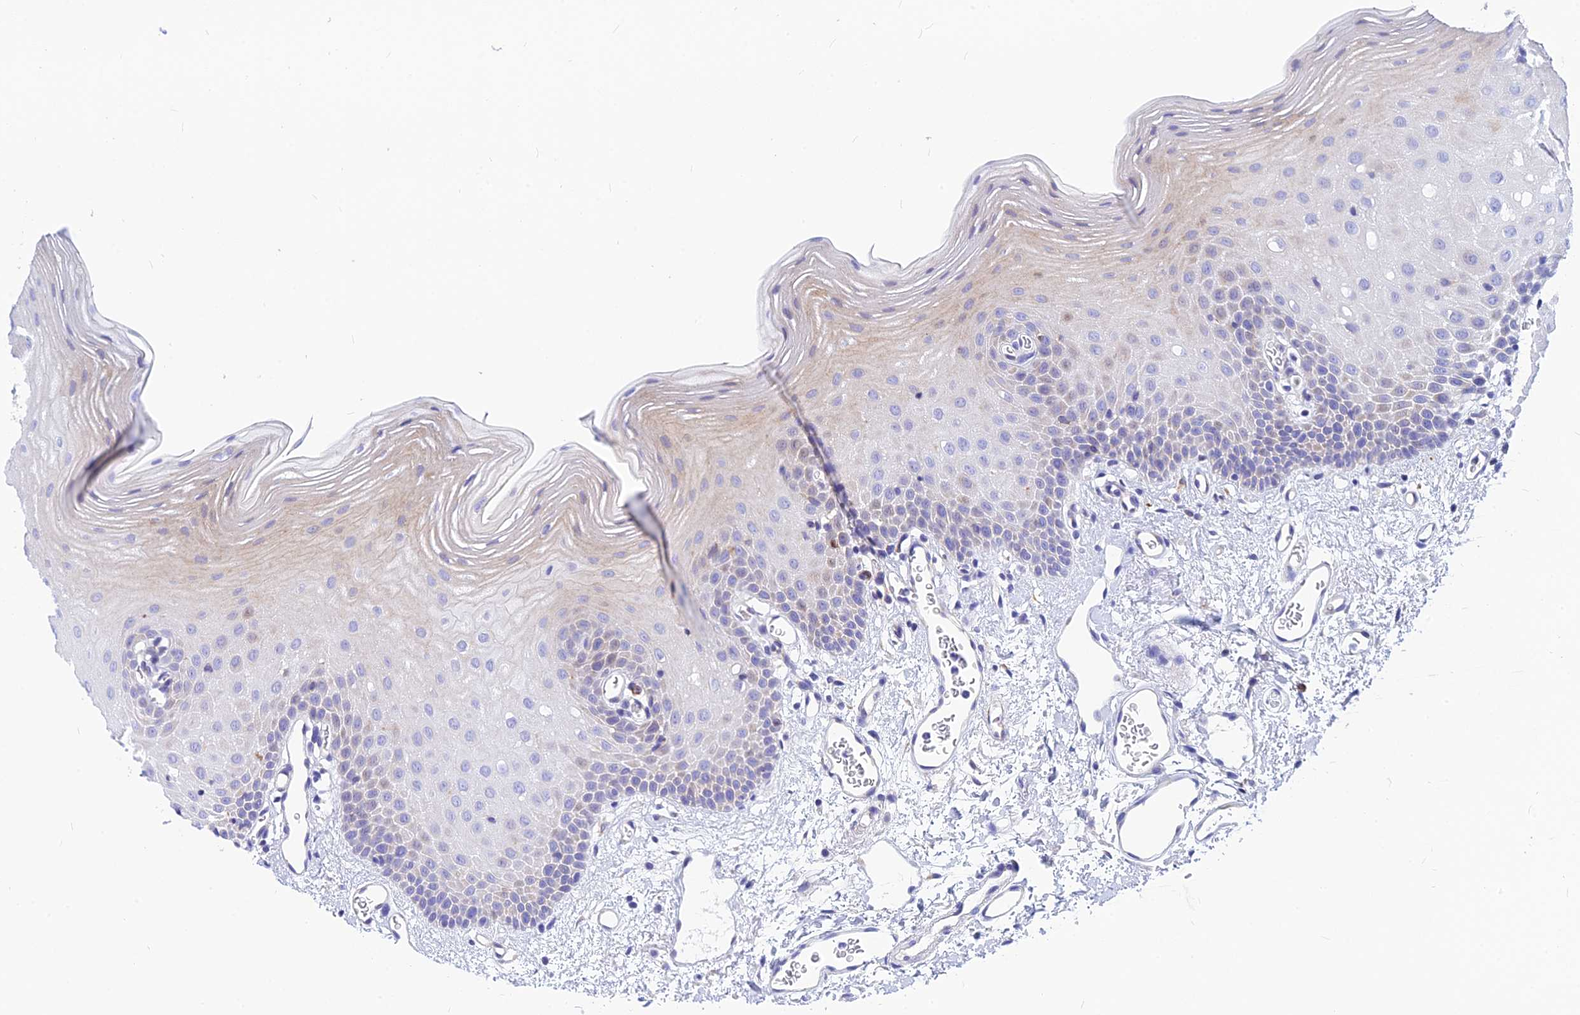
{"staining": {"intensity": "negative", "quantity": "none", "location": "none"}, "tissue": "oral mucosa", "cell_type": "Squamous epithelial cells", "image_type": "normal", "snomed": [{"axis": "morphology", "description": "Normal tissue, NOS"}, {"axis": "topography", "description": "Oral tissue"}], "caption": "Histopathology image shows no protein positivity in squamous epithelial cells of unremarkable oral mucosa. Brightfield microscopy of IHC stained with DAB (3,3'-diaminobenzidine) (brown) and hematoxylin (blue), captured at high magnification.", "gene": "CNOT6", "patient": {"sex": "female", "age": 70}}